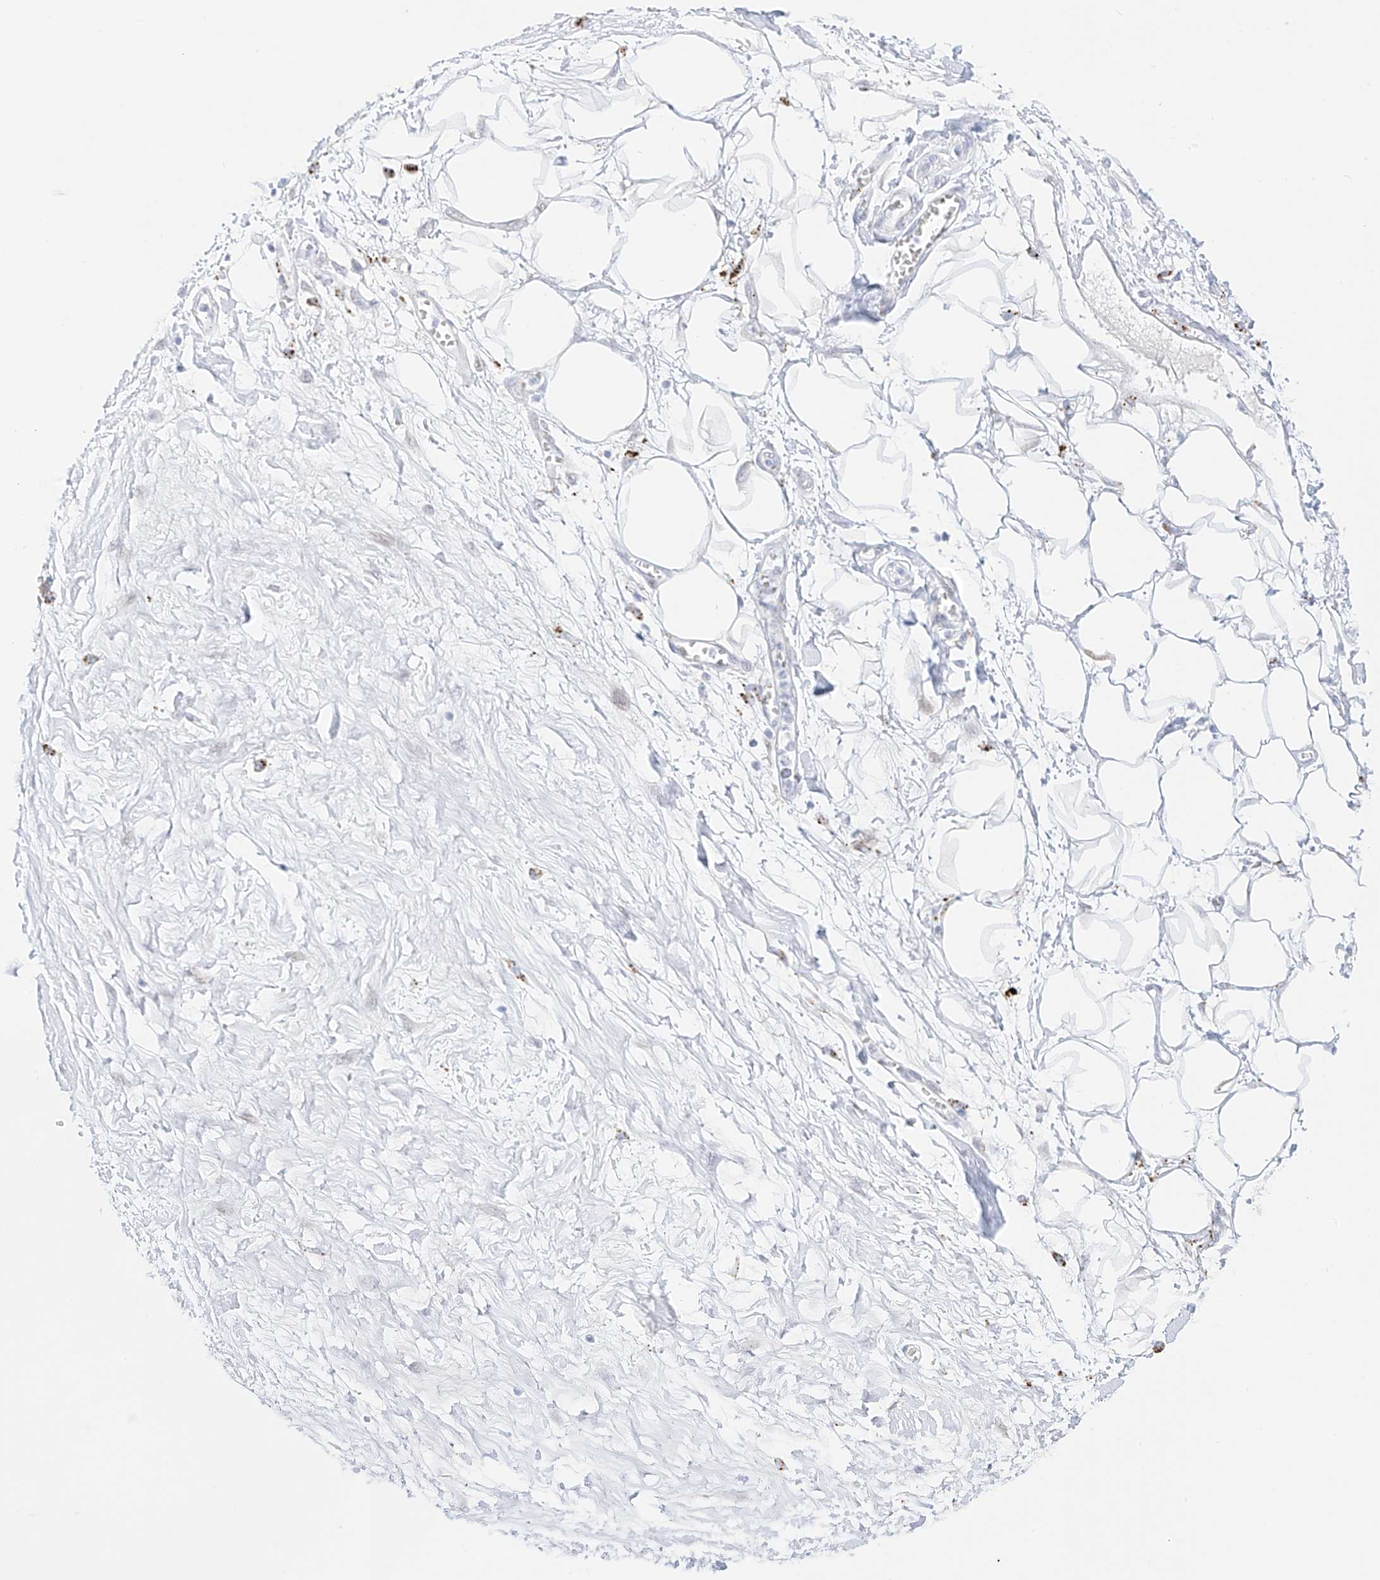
{"staining": {"intensity": "negative", "quantity": "none", "location": "none"}, "tissue": "adipose tissue", "cell_type": "Adipocytes", "image_type": "normal", "snomed": [{"axis": "morphology", "description": "Normal tissue, NOS"}, {"axis": "morphology", "description": "Adenocarcinoma, NOS"}, {"axis": "topography", "description": "Pancreas"}, {"axis": "topography", "description": "Peripheral nerve tissue"}], "caption": "DAB (3,3'-diaminobenzidine) immunohistochemical staining of benign adipose tissue displays no significant staining in adipocytes.", "gene": "PSPH", "patient": {"sex": "male", "age": 59}}